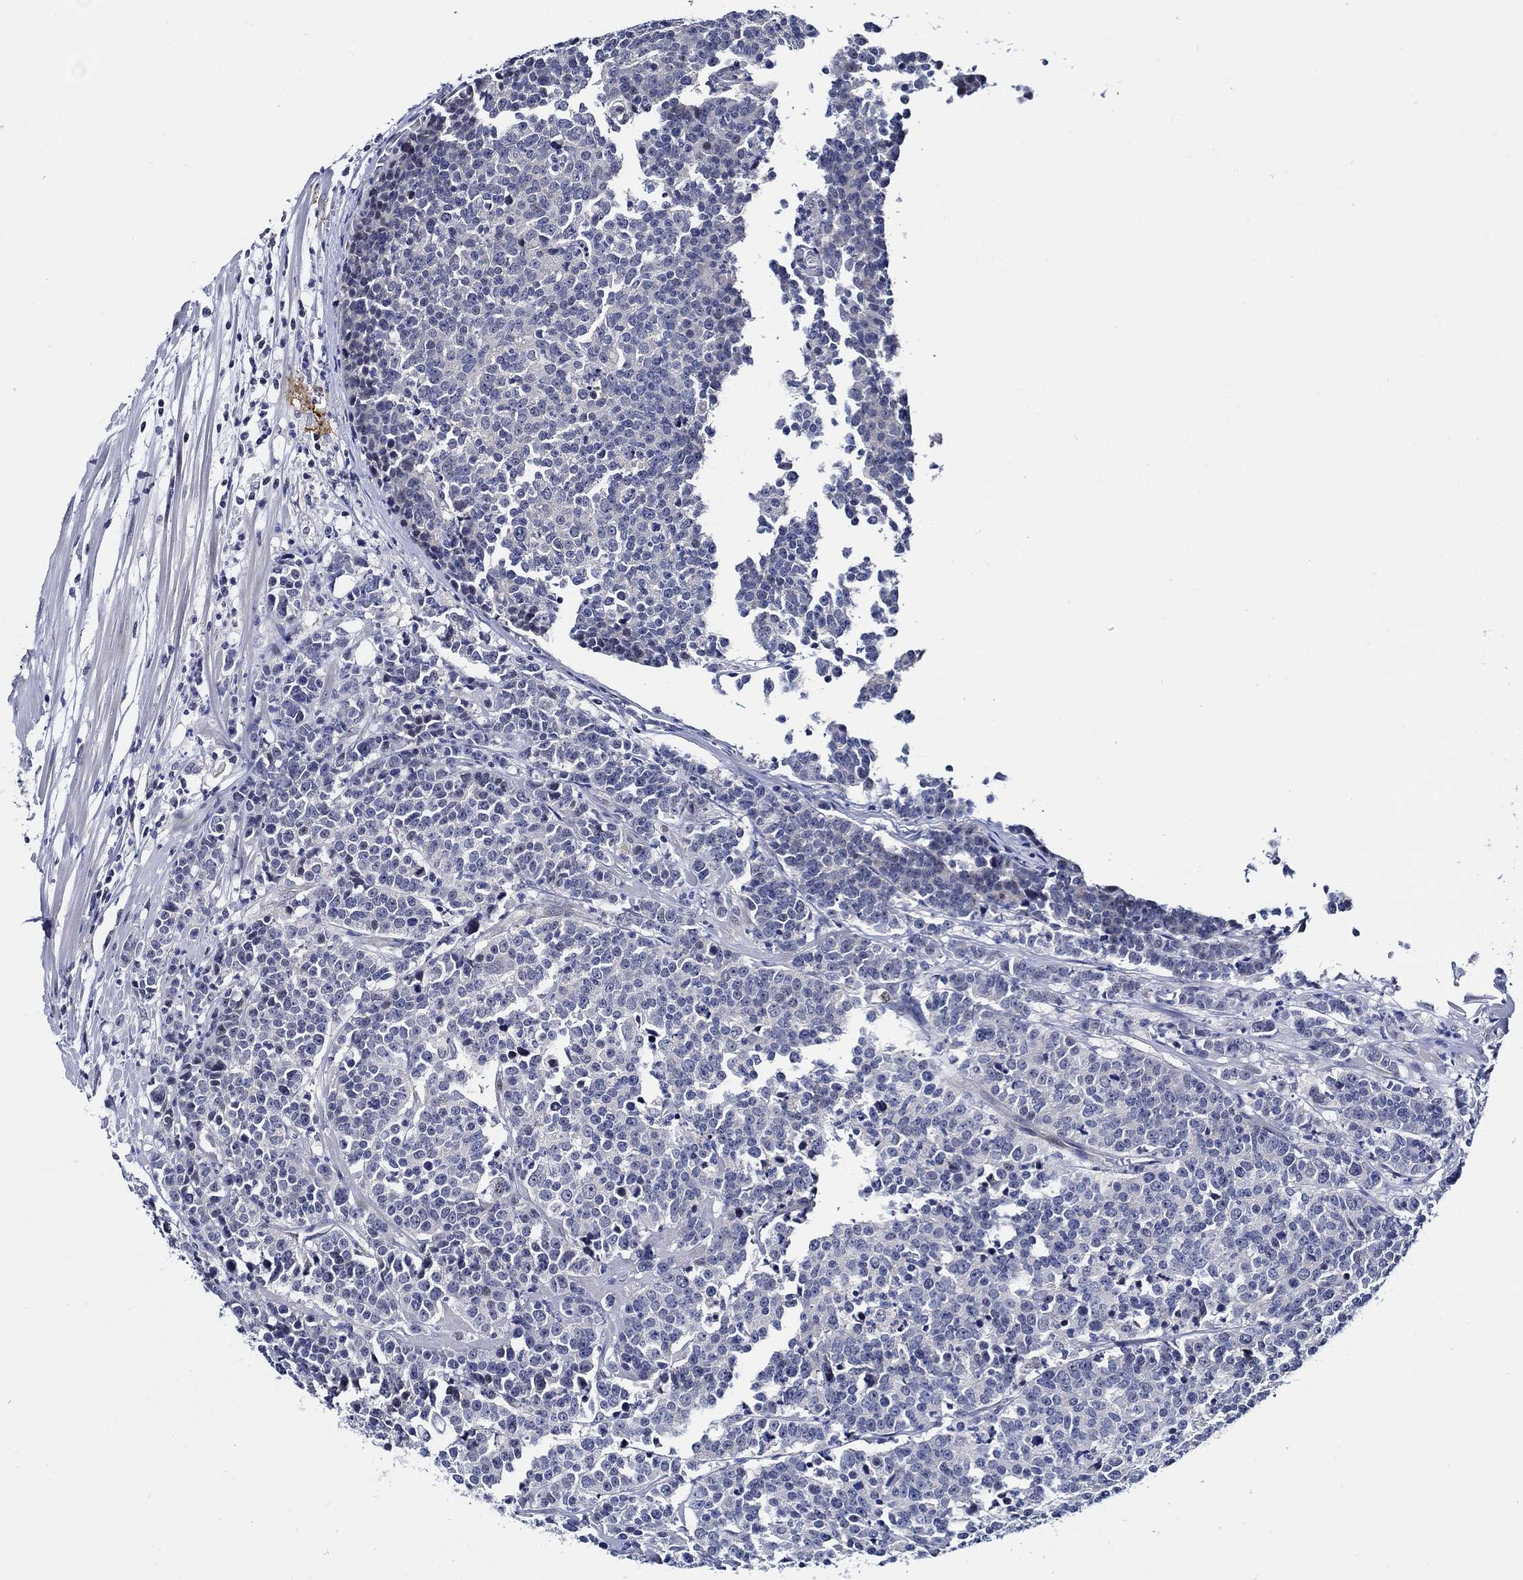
{"staining": {"intensity": "negative", "quantity": "none", "location": "none"}, "tissue": "prostate cancer", "cell_type": "Tumor cells", "image_type": "cancer", "snomed": [{"axis": "morphology", "description": "Adenocarcinoma, NOS"}, {"axis": "topography", "description": "Prostate"}], "caption": "Immunohistochemistry photomicrograph of human prostate cancer stained for a protein (brown), which displays no staining in tumor cells.", "gene": "C8orf48", "patient": {"sex": "male", "age": 67}}